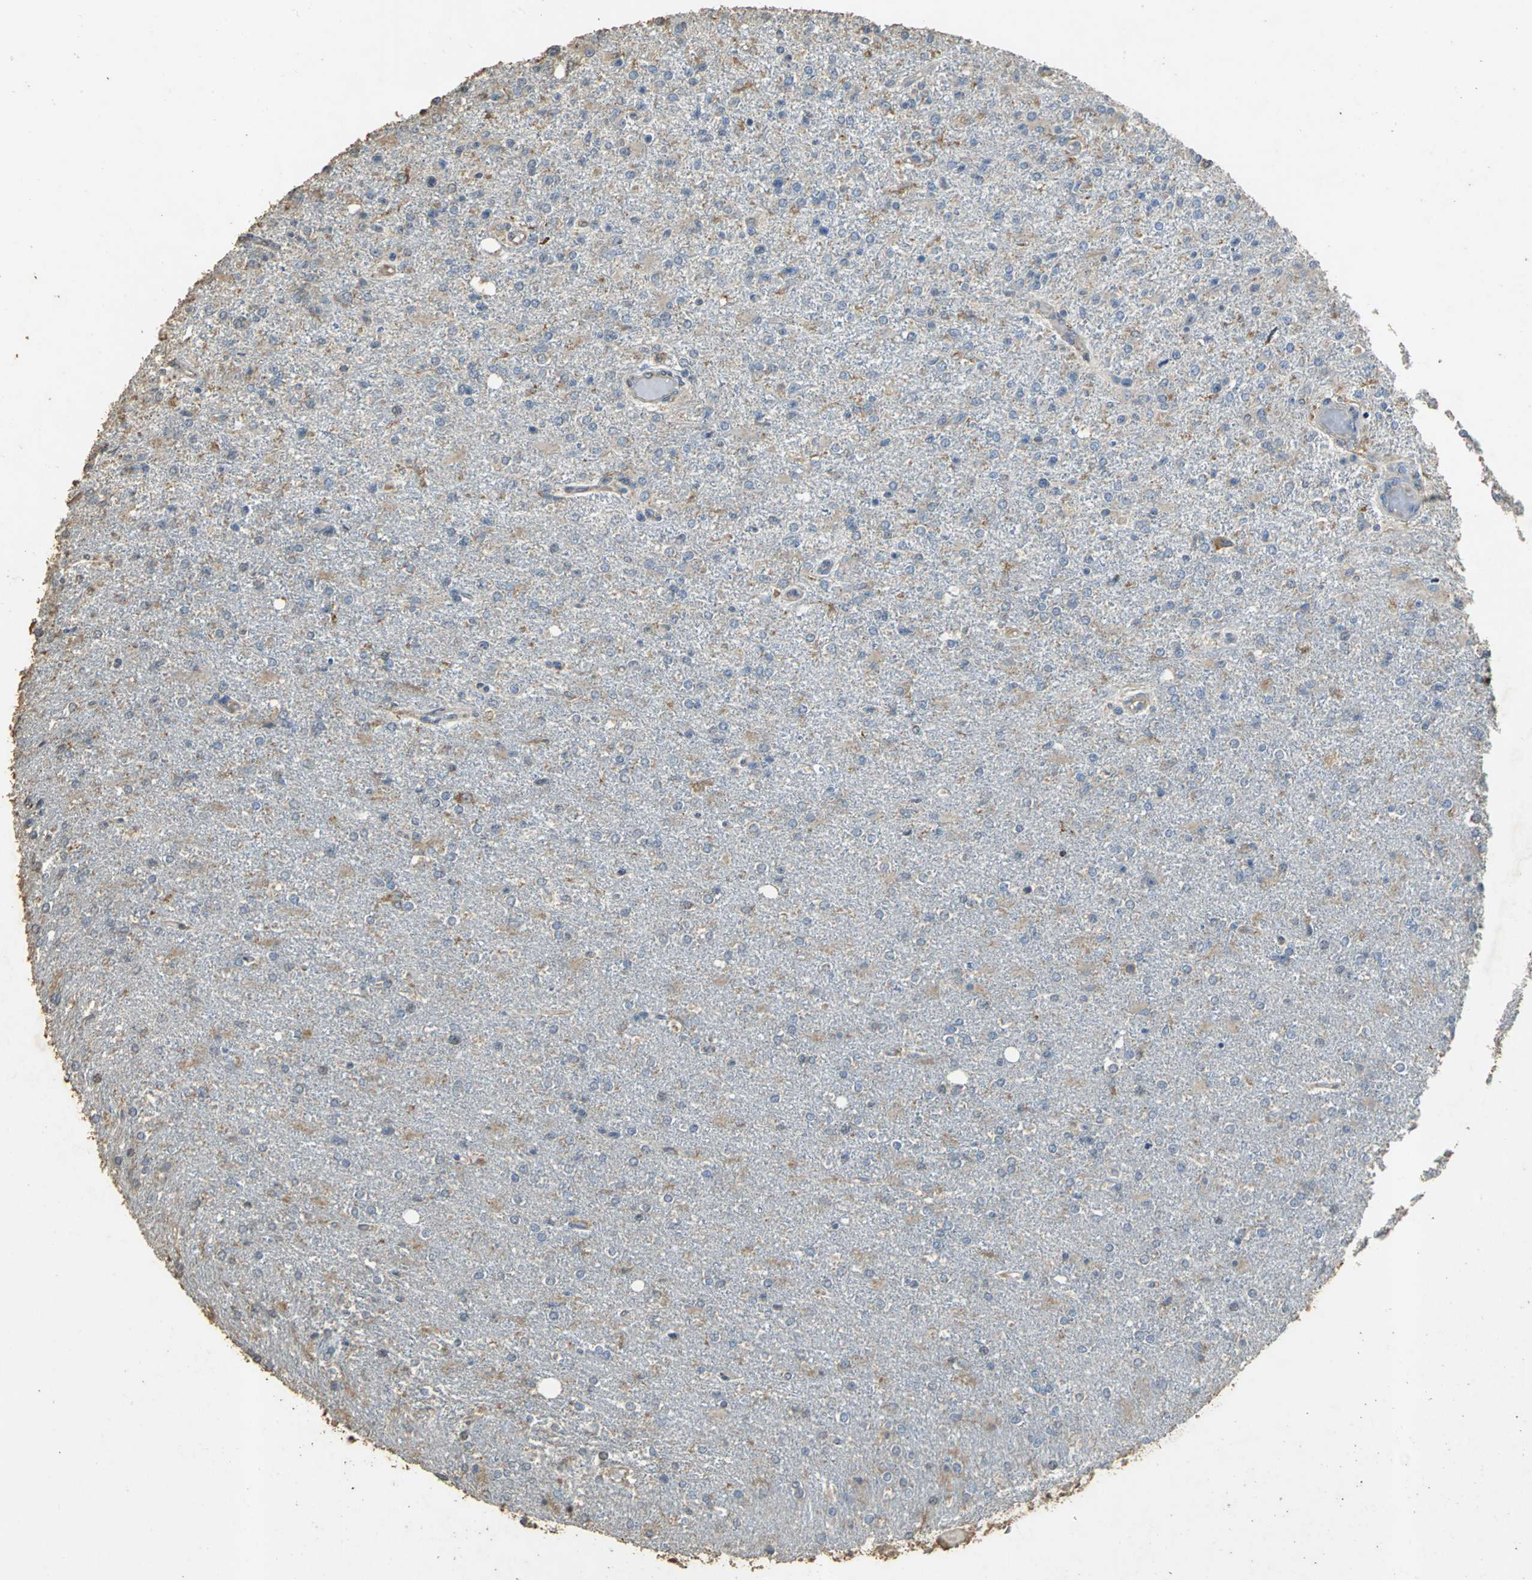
{"staining": {"intensity": "weak", "quantity": "25%-75%", "location": "cytoplasmic/membranous"}, "tissue": "glioma", "cell_type": "Tumor cells", "image_type": "cancer", "snomed": [{"axis": "morphology", "description": "Glioma, malignant, High grade"}, {"axis": "topography", "description": "Cerebral cortex"}], "caption": "Brown immunohistochemical staining in human malignant glioma (high-grade) reveals weak cytoplasmic/membranous positivity in about 25%-75% of tumor cells. The staining was performed using DAB (3,3'-diaminobenzidine) to visualize the protein expression in brown, while the nuclei were stained in blue with hematoxylin (Magnification: 20x).", "gene": "ACSL4", "patient": {"sex": "male", "age": 76}}